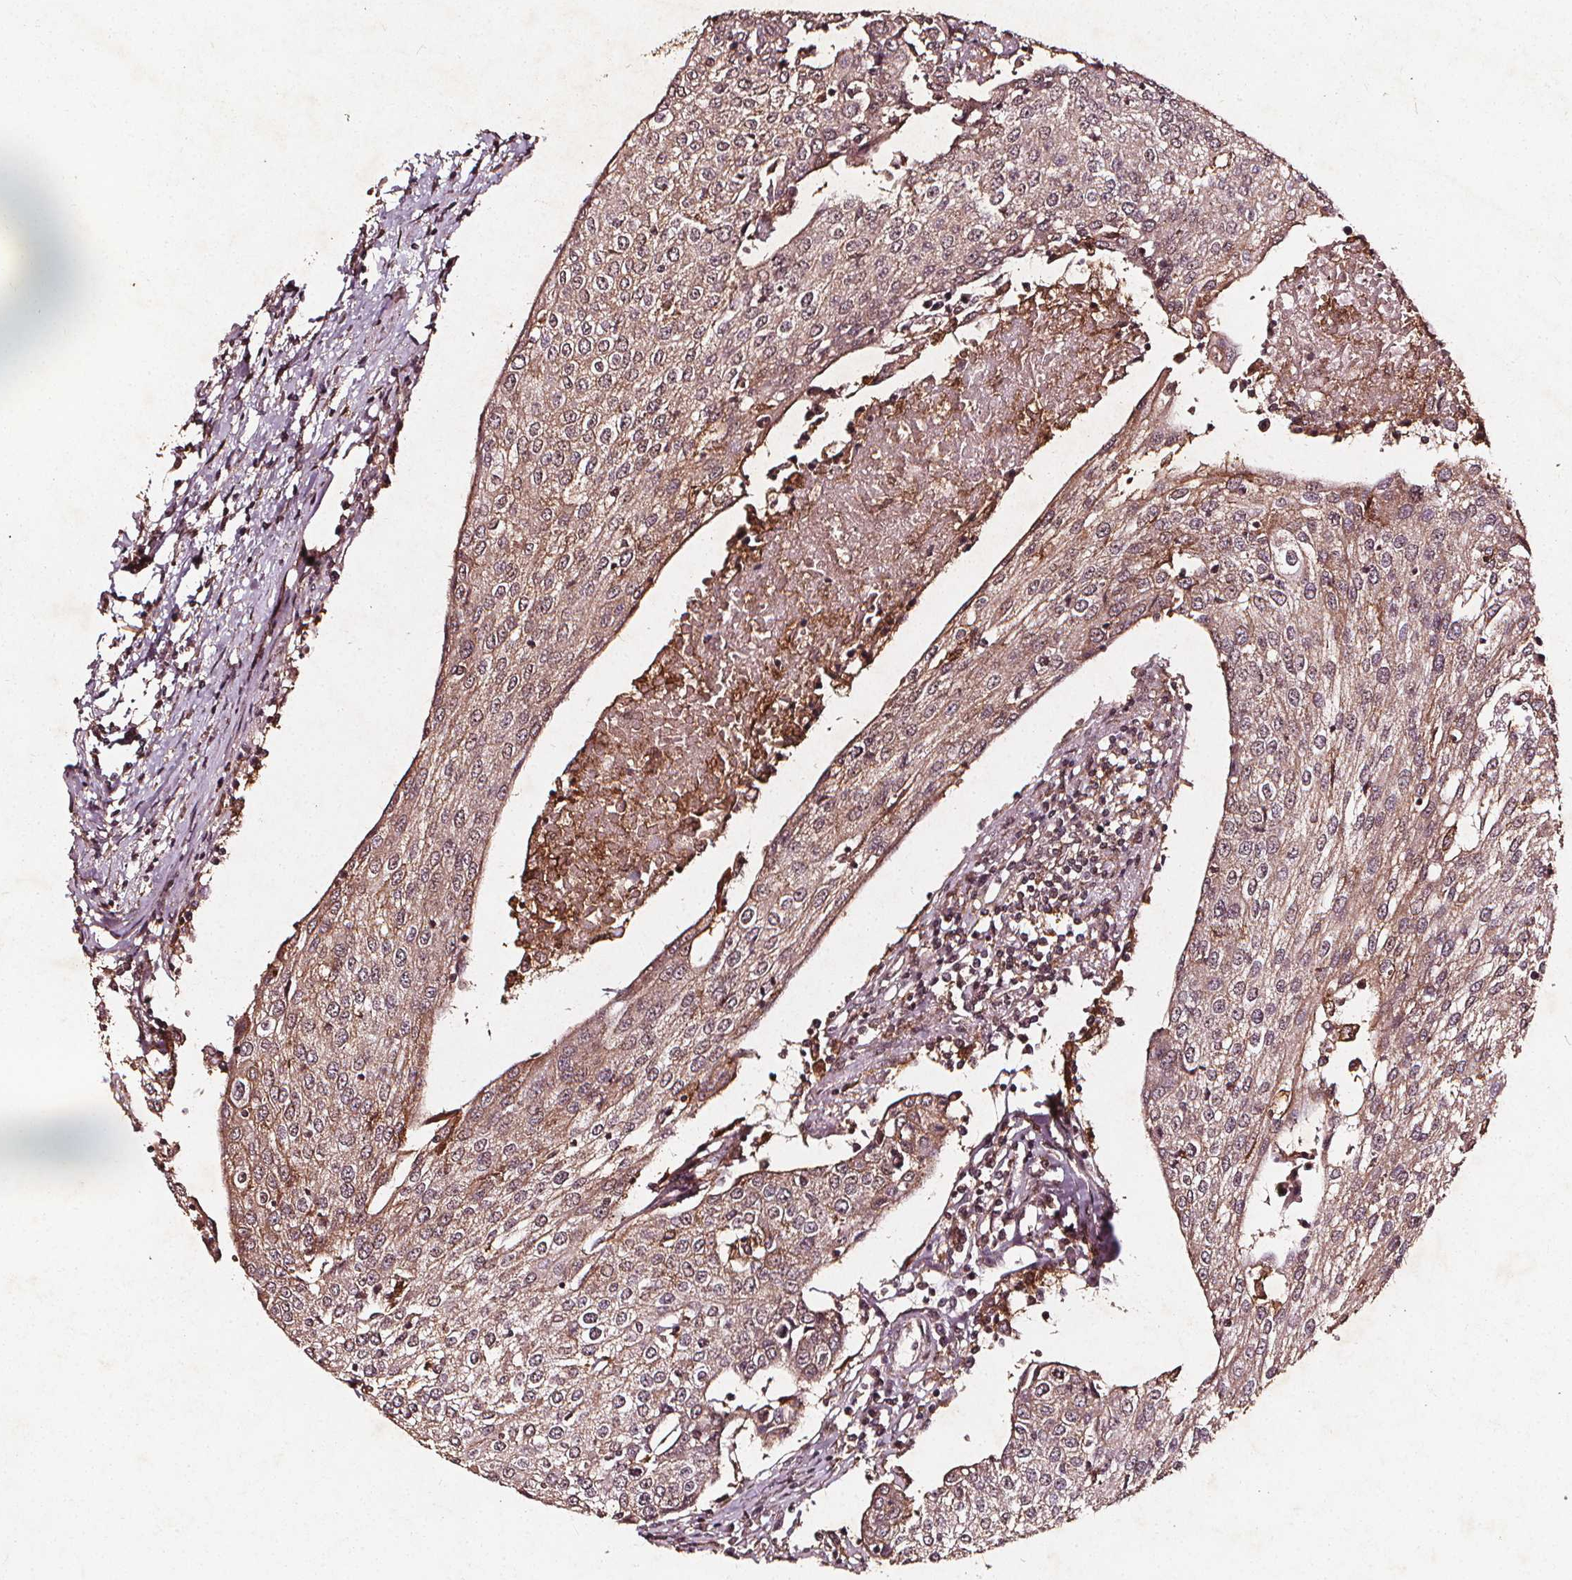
{"staining": {"intensity": "weak", "quantity": "25%-75%", "location": "cytoplasmic/membranous"}, "tissue": "urothelial cancer", "cell_type": "Tumor cells", "image_type": "cancer", "snomed": [{"axis": "morphology", "description": "Urothelial carcinoma, High grade"}, {"axis": "topography", "description": "Urinary bladder"}], "caption": "The histopathology image displays a brown stain indicating the presence of a protein in the cytoplasmic/membranous of tumor cells in urothelial carcinoma (high-grade).", "gene": "ABCA1", "patient": {"sex": "female", "age": 85}}